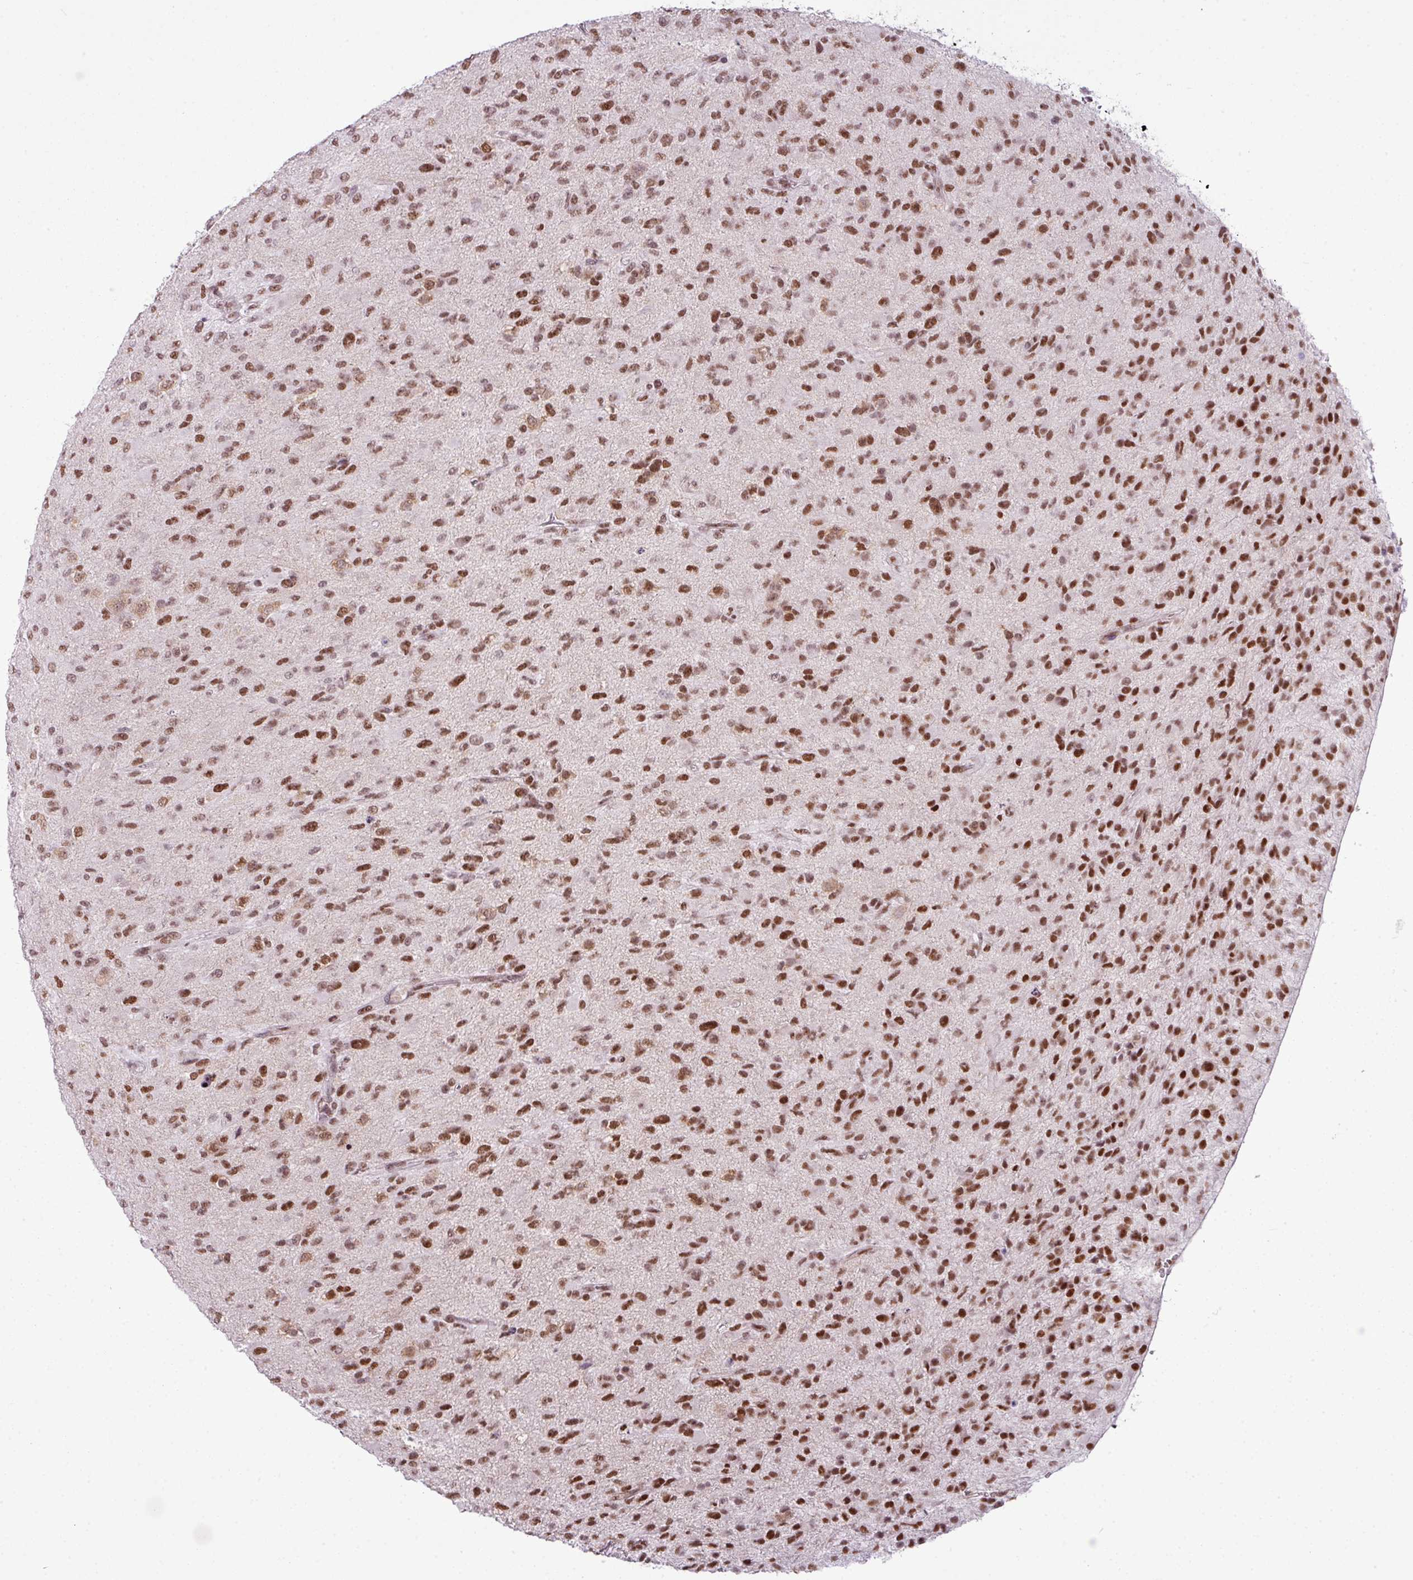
{"staining": {"intensity": "strong", "quantity": ">75%", "location": "nuclear"}, "tissue": "glioma", "cell_type": "Tumor cells", "image_type": "cancer", "snomed": [{"axis": "morphology", "description": "Glioma, malignant, Low grade"}, {"axis": "topography", "description": "Brain"}], "caption": "Glioma stained for a protein reveals strong nuclear positivity in tumor cells.", "gene": "ARL6IP4", "patient": {"sex": "male", "age": 65}}